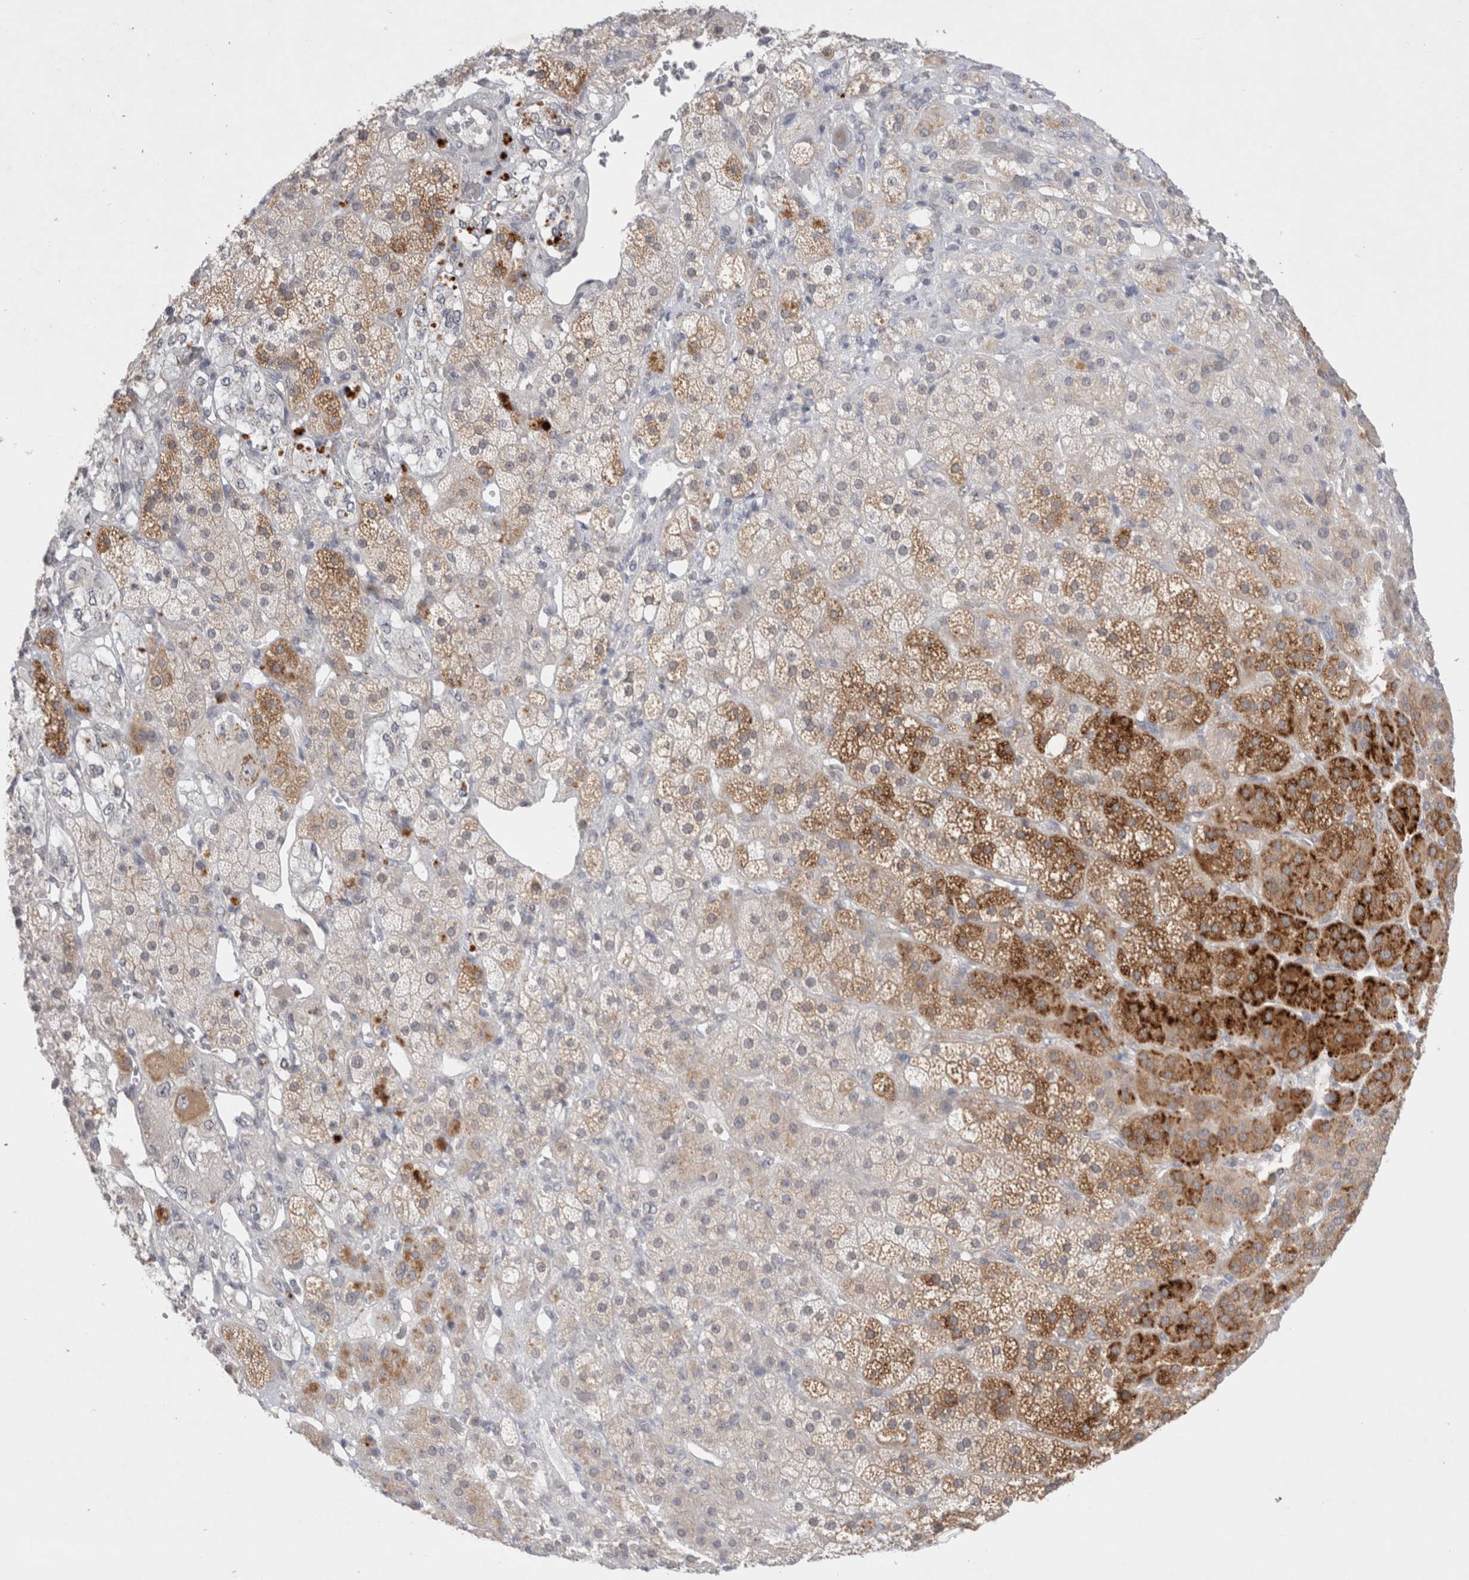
{"staining": {"intensity": "strong", "quantity": "25%-75%", "location": "cytoplasmic/membranous"}, "tissue": "adrenal gland", "cell_type": "Glandular cells", "image_type": "normal", "snomed": [{"axis": "morphology", "description": "Normal tissue, NOS"}, {"axis": "topography", "description": "Adrenal gland"}], "caption": "Protein staining of unremarkable adrenal gland exhibits strong cytoplasmic/membranous expression in approximately 25%-75% of glandular cells. (brown staining indicates protein expression, while blue staining denotes nuclei).", "gene": "BICD2", "patient": {"sex": "male", "age": 57}}